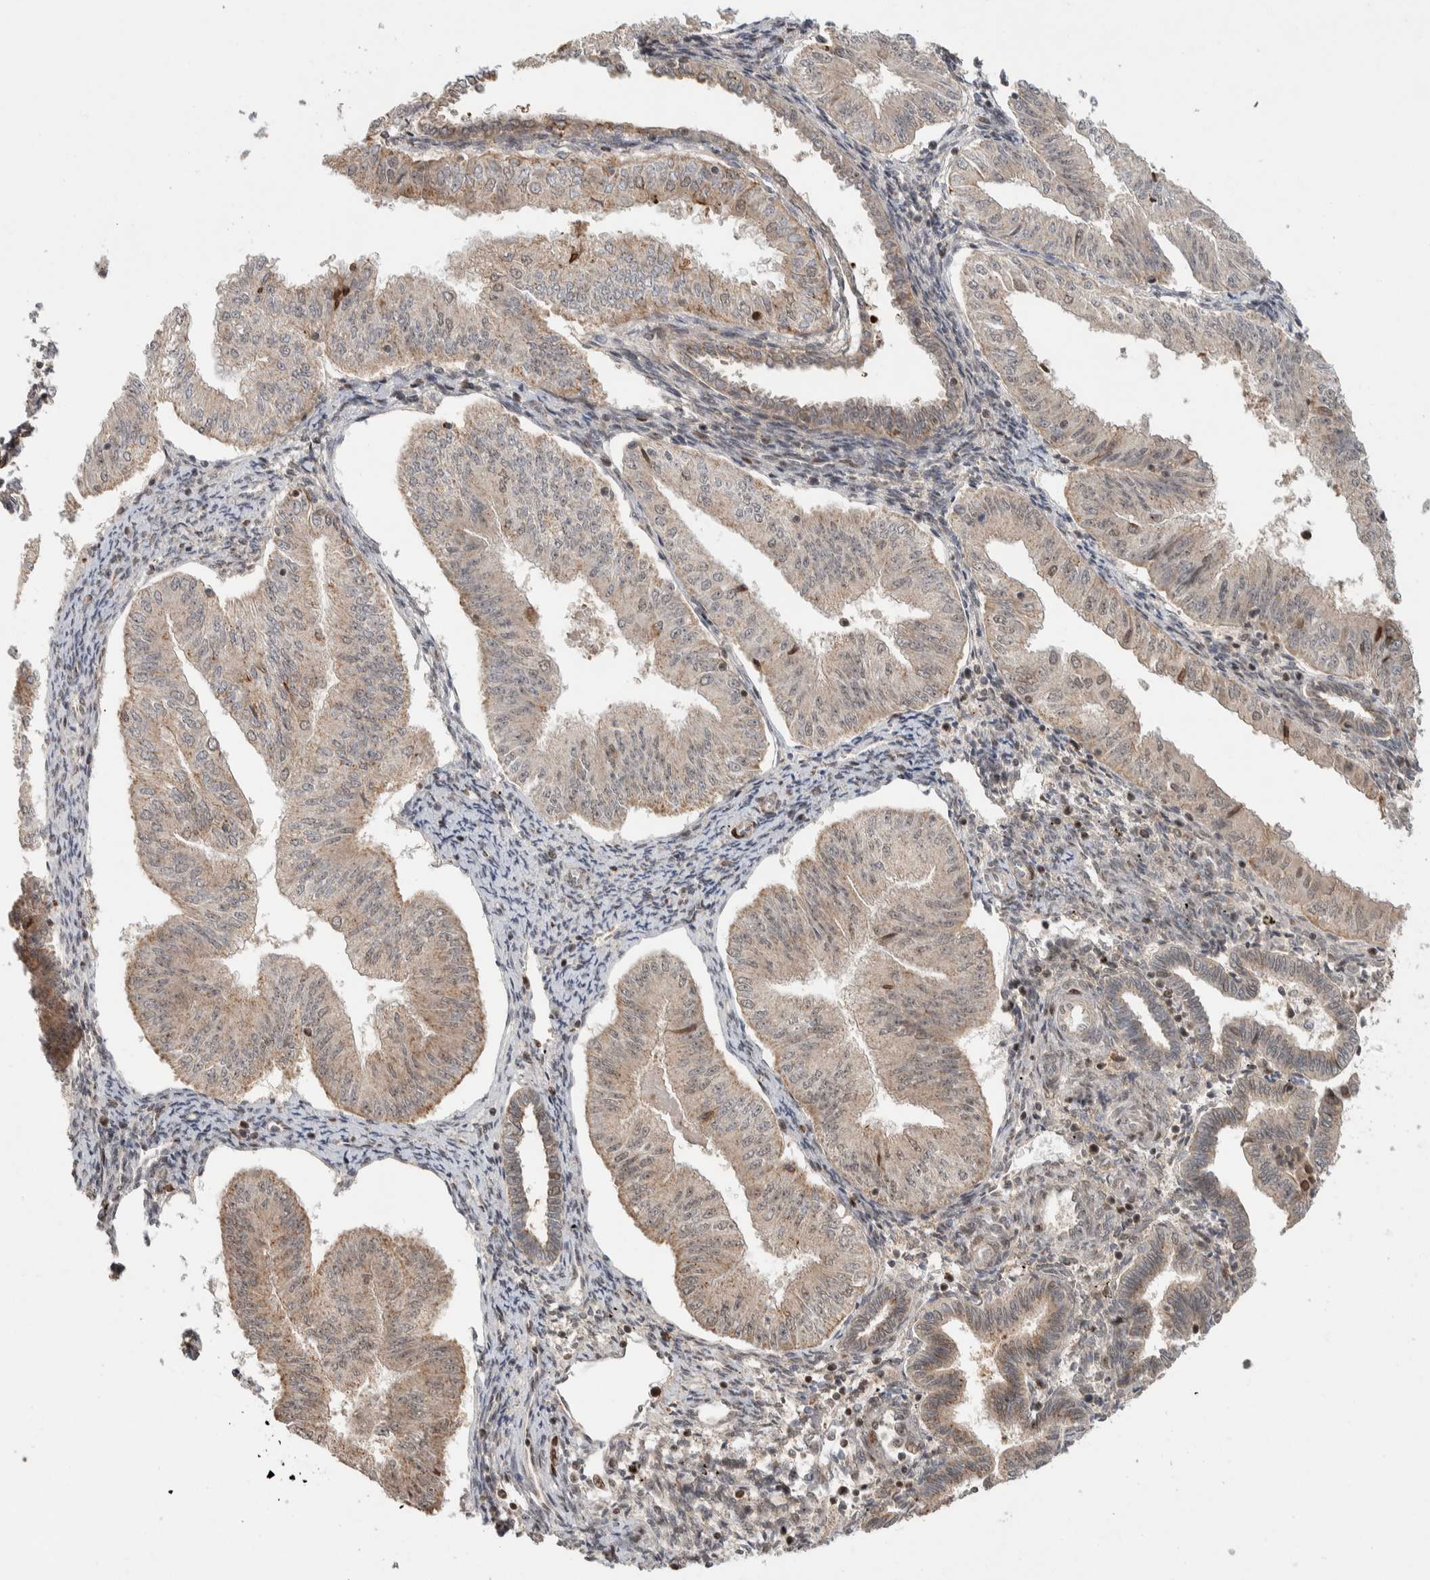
{"staining": {"intensity": "weak", "quantity": "<25%", "location": "cytoplasmic/membranous"}, "tissue": "endometrial cancer", "cell_type": "Tumor cells", "image_type": "cancer", "snomed": [{"axis": "morphology", "description": "Normal tissue, NOS"}, {"axis": "morphology", "description": "Adenocarcinoma, NOS"}, {"axis": "topography", "description": "Endometrium"}], "caption": "Immunohistochemistry micrograph of human endometrial adenocarcinoma stained for a protein (brown), which reveals no positivity in tumor cells. (DAB immunohistochemistry visualized using brightfield microscopy, high magnification).", "gene": "ZNF521", "patient": {"sex": "female", "age": 53}}